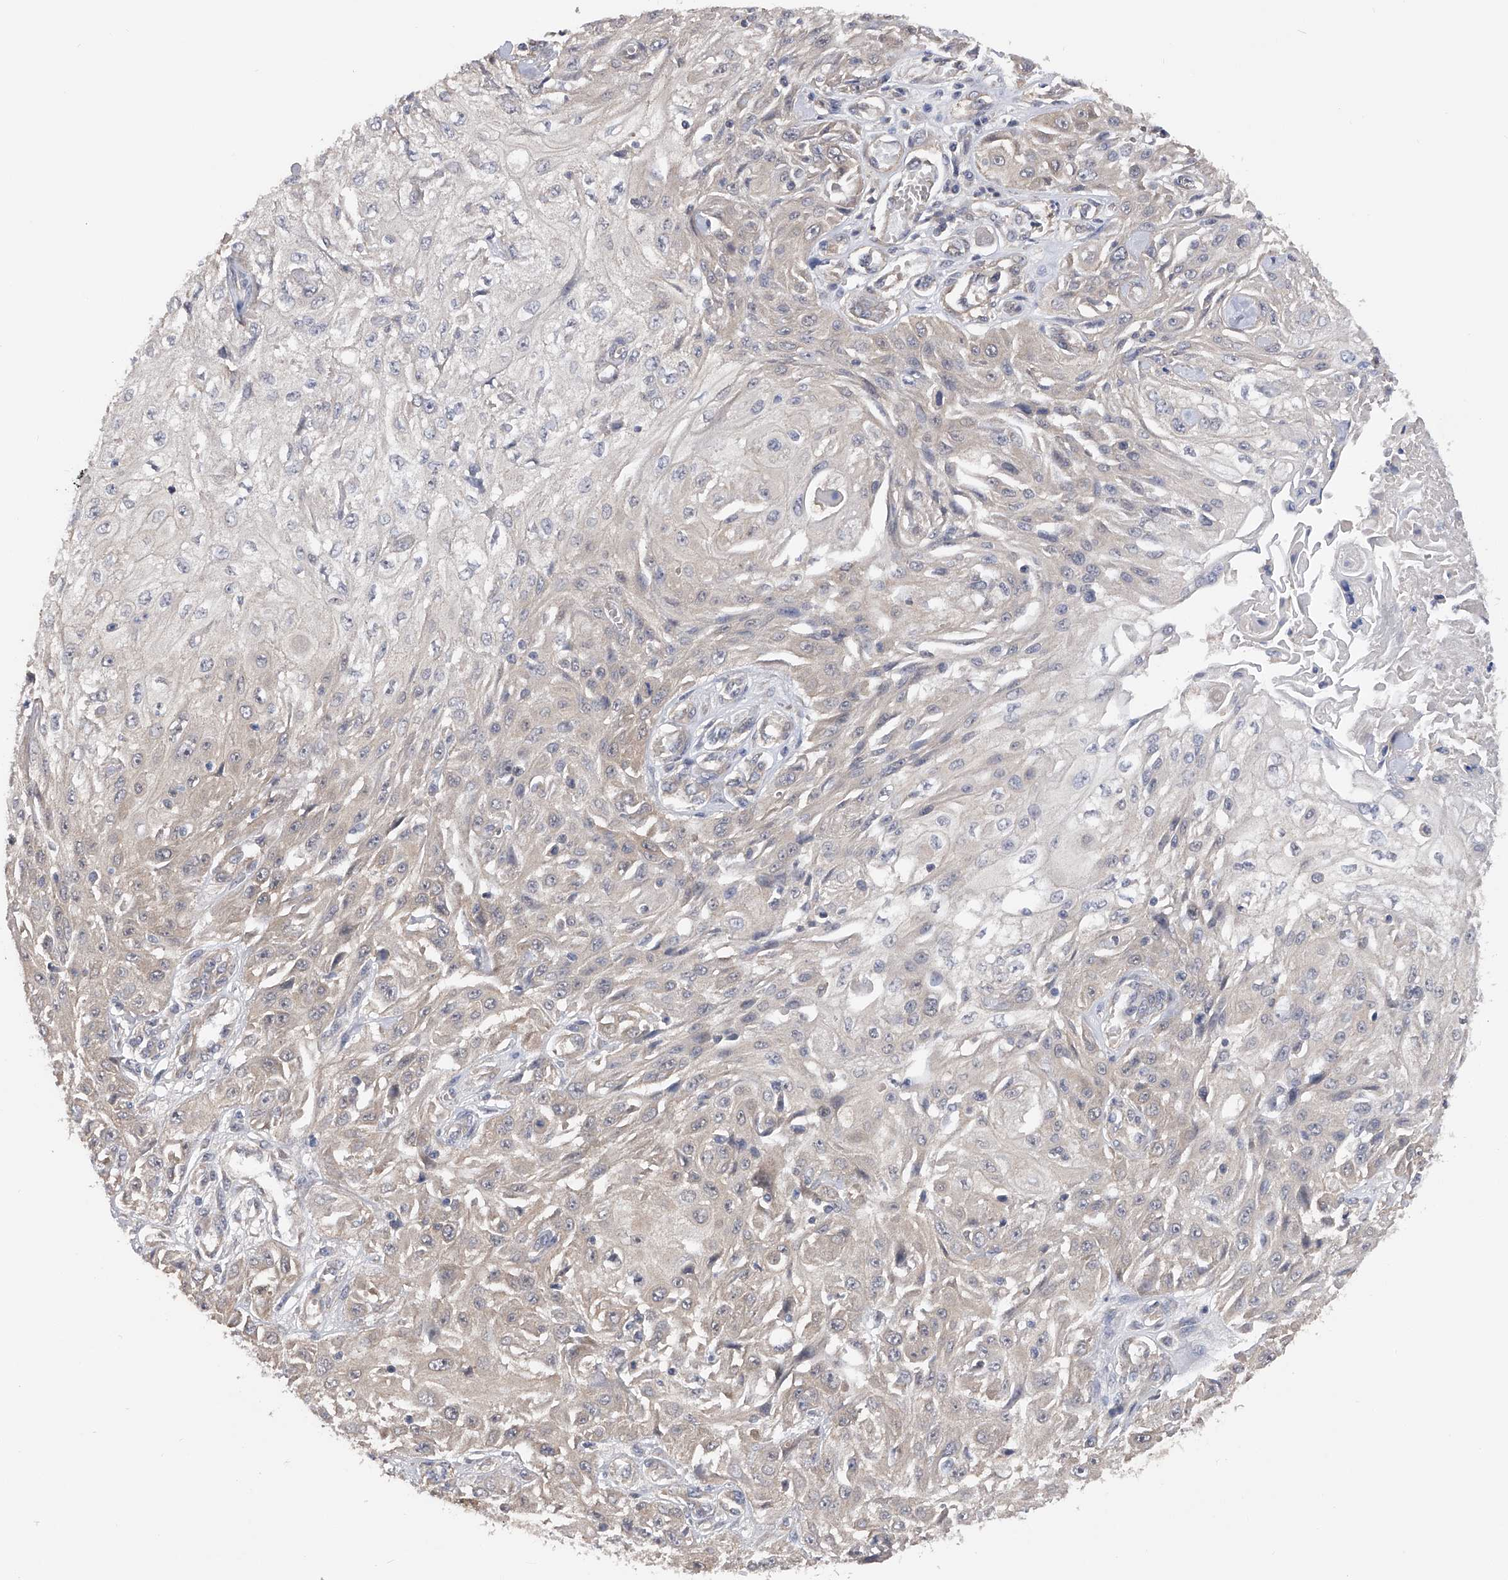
{"staining": {"intensity": "negative", "quantity": "none", "location": "none"}, "tissue": "skin cancer", "cell_type": "Tumor cells", "image_type": "cancer", "snomed": [{"axis": "morphology", "description": "Squamous cell carcinoma, NOS"}, {"axis": "morphology", "description": "Squamous cell carcinoma, metastatic, NOS"}, {"axis": "topography", "description": "Skin"}, {"axis": "topography", "description": "Lymph node"}], "caption": "Skin cancer was stained to show a protein in brown. There is no significant staining in tumor cells. (Stains: DAB (3,3'-diaminobenzidine) immunohistochemistry (IHC) with hematoxylin counter stain, Microscopy: brightfield microscopy at high magnification).", "gene": "CFAP298", "patient": {"sex": "male", "age": 75}}